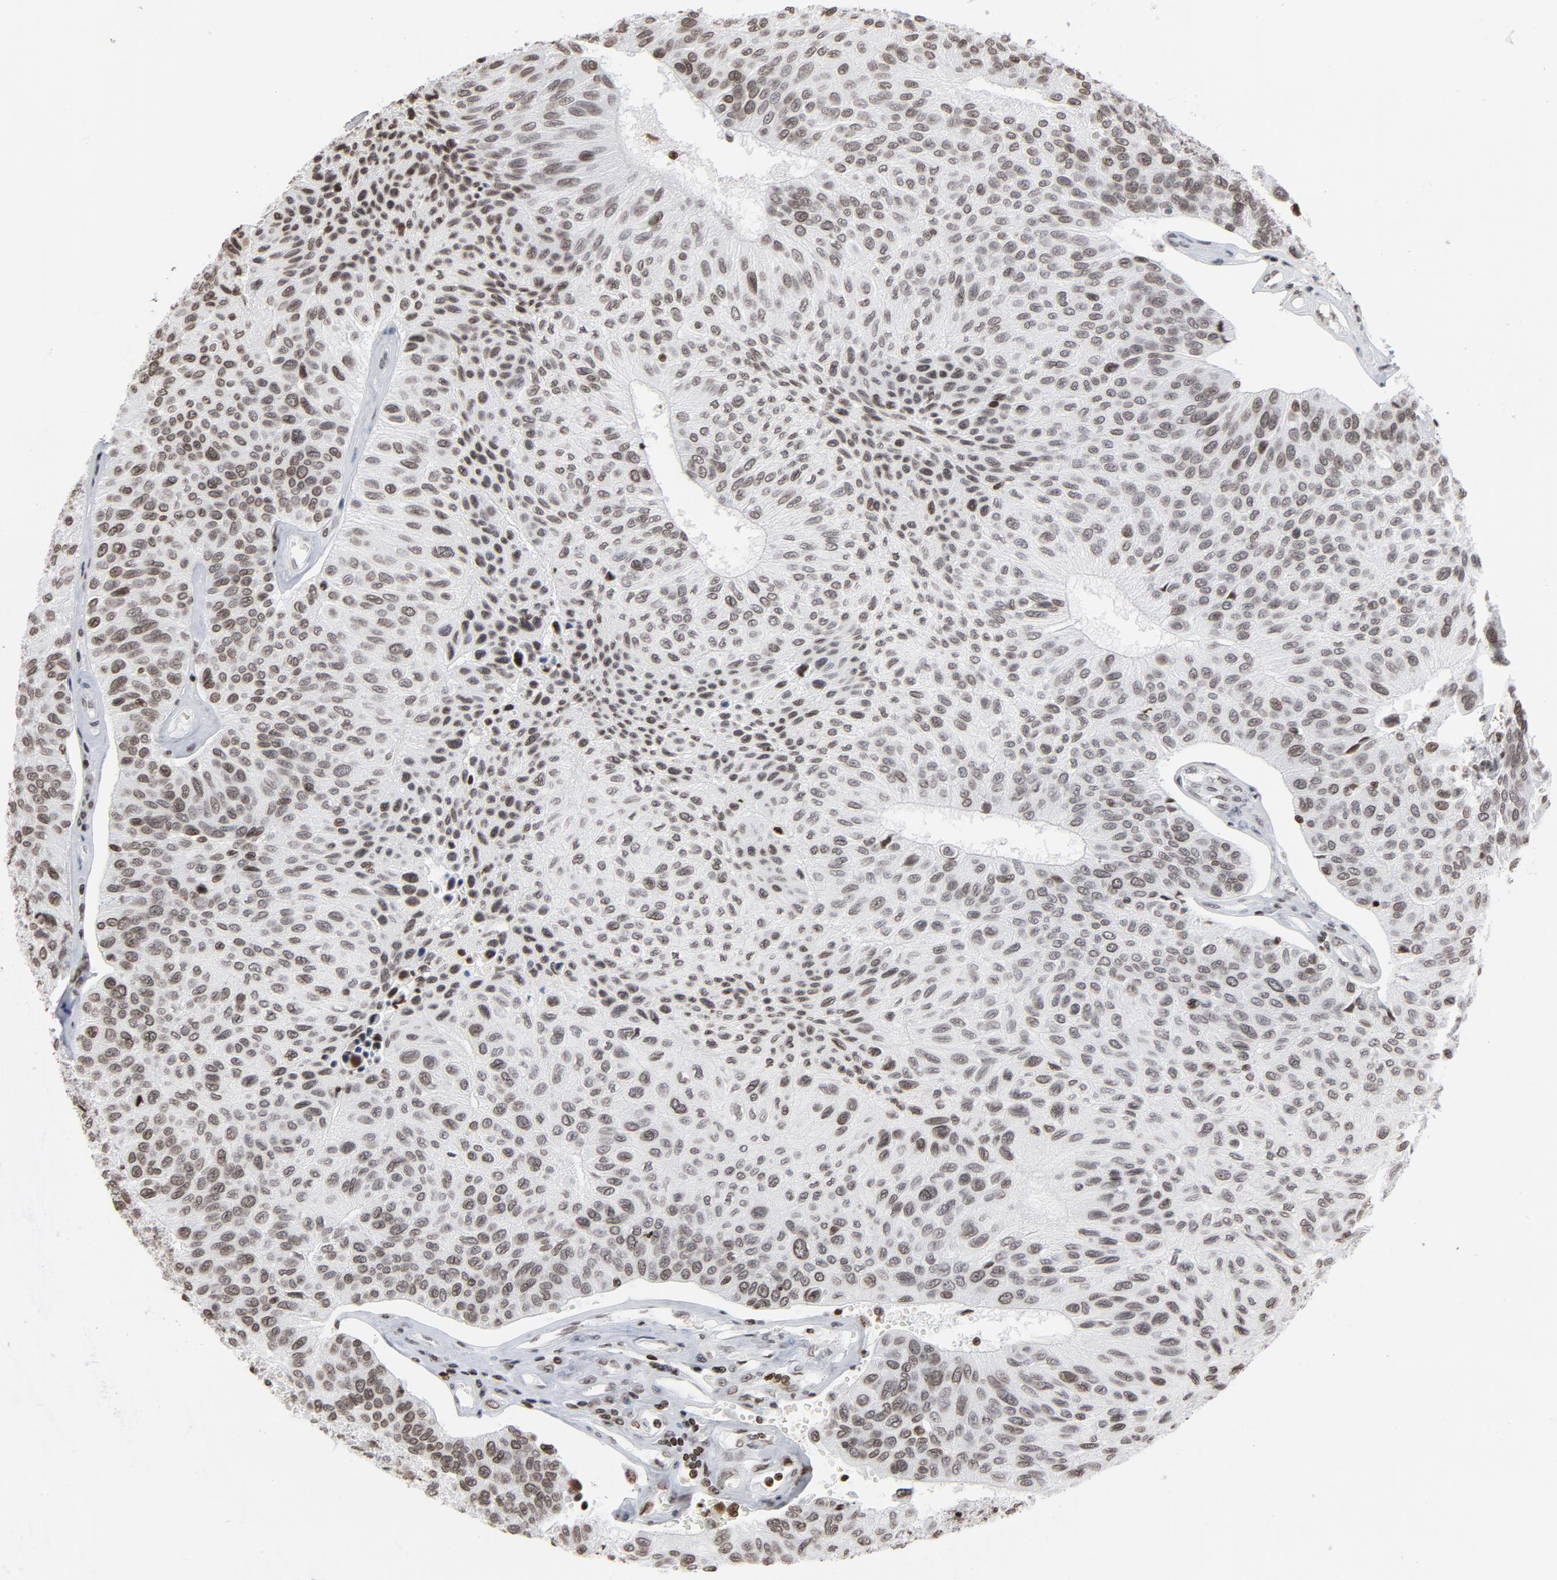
{"staining": {"intensity": "weak", "quantity": ">75%", "location": "nuclear"}, "tissue": "urothelial cancer", "cell_type": "Tumor cells", "image_type": "cancer", "snomed": [{"axis": "morphology", "description": "Urothelial carcinoma, High grade"}, {"axis": "topography", "description": "Urinary bladder"}], "caption": "High-grade urothelial carcinoma stained for a protein (brown) exhibits weak nuclear positive staining in approximately >75% of tumor cells.", "gene": "H2AC12", "patient": {"sex": "male", "age": 66}}